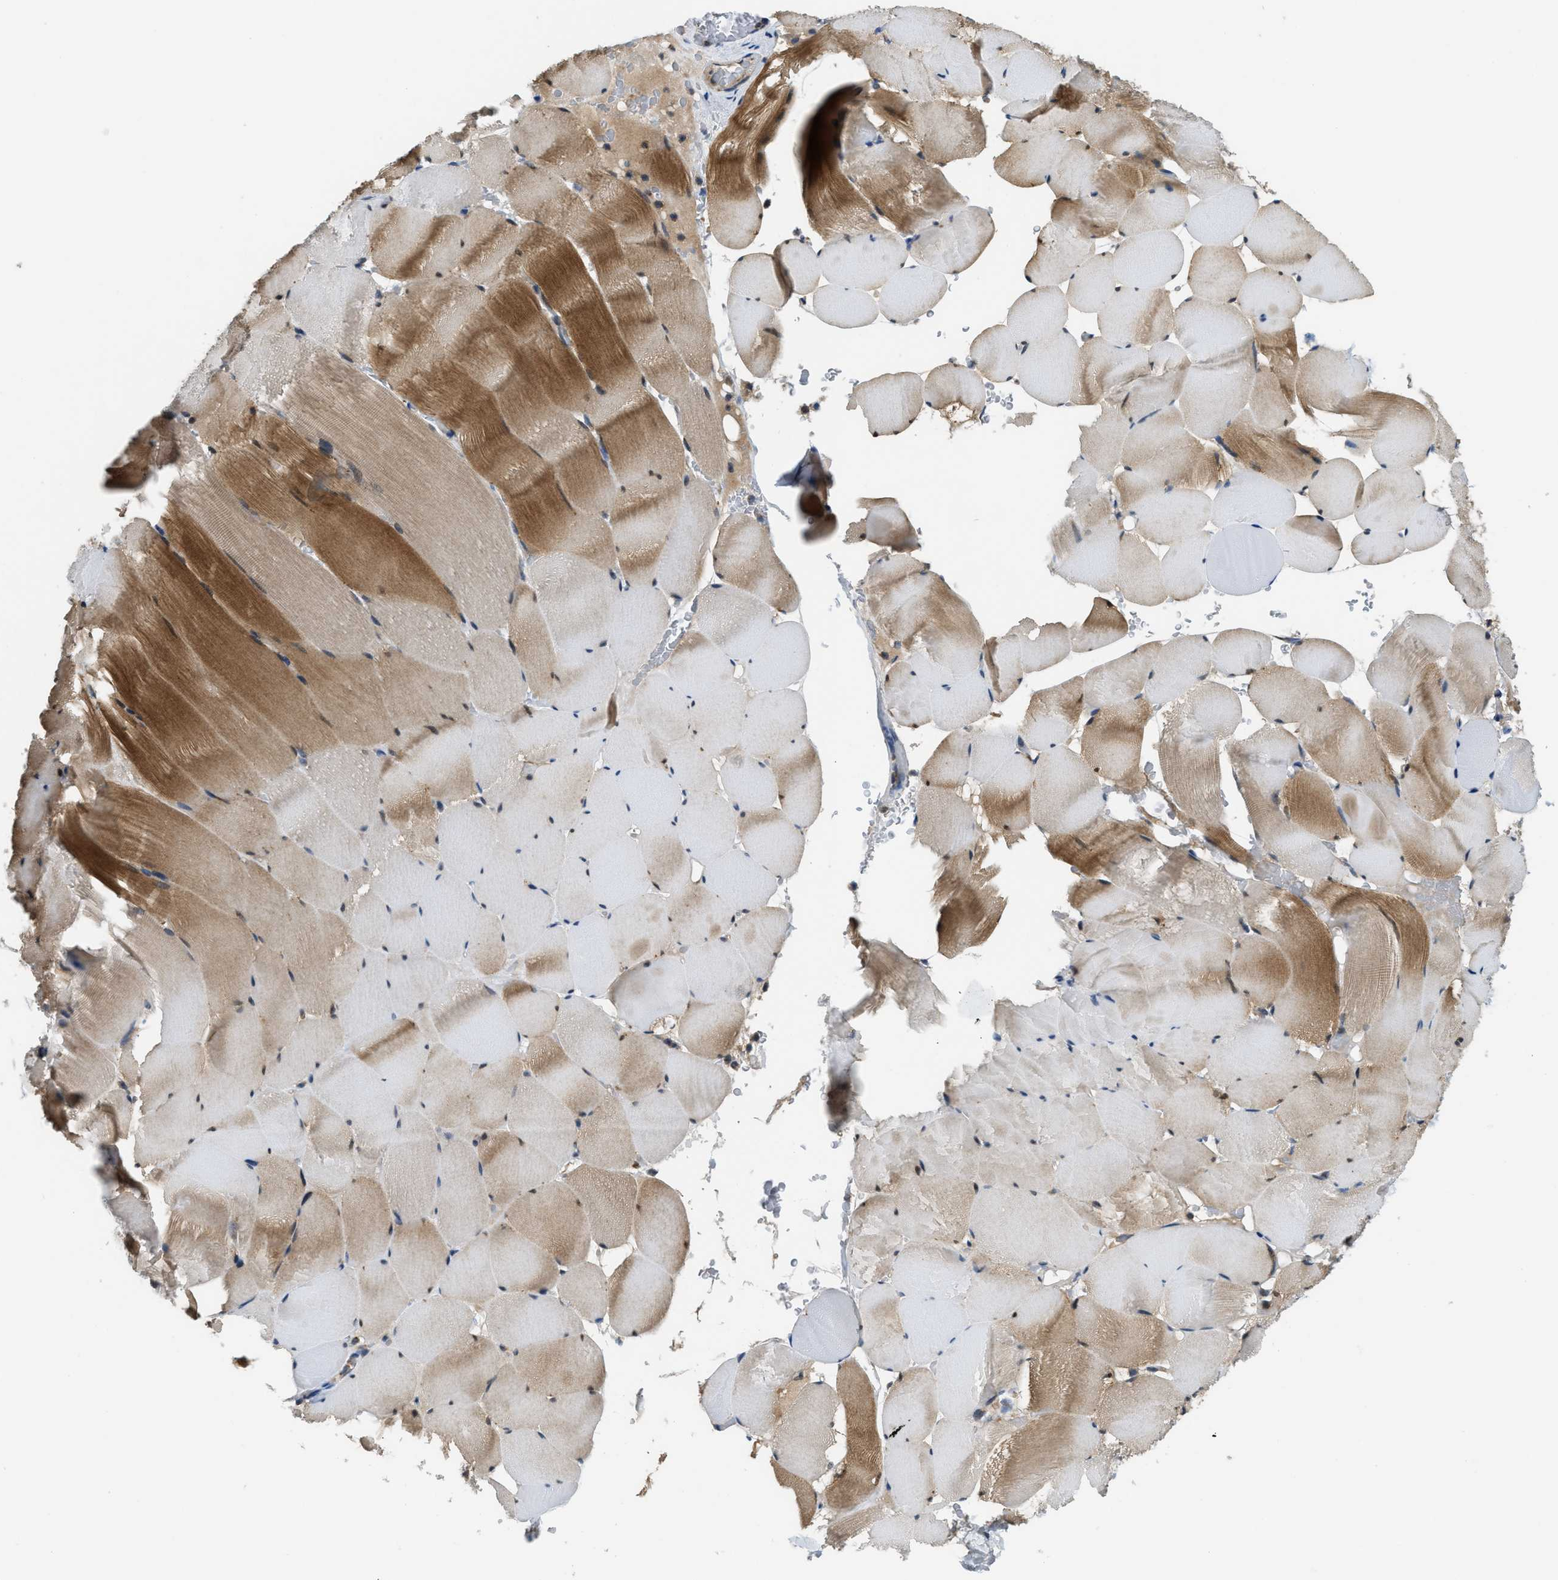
{"staining": {"intensity": "moderate", "quantity": "25%-75%", "location": "cytoplasmic/membranous"}, "tissue": "skeletal muscle", "cell_type": "Myocytes", "image_type": "normal", "snomed": [{"axis": "morphology", "description": "Normal tissue, NOS"}, {"axis": "topography", "description": "Skeletal muscle"}], "caption": "A medium amount of moderate cytoplasmic/membranous staining is seen in about 25%-75% of myocytes in normal skeletal muscle.", "gene": "STARD3NL", "patient": {"sex": "male", "age": 62}}